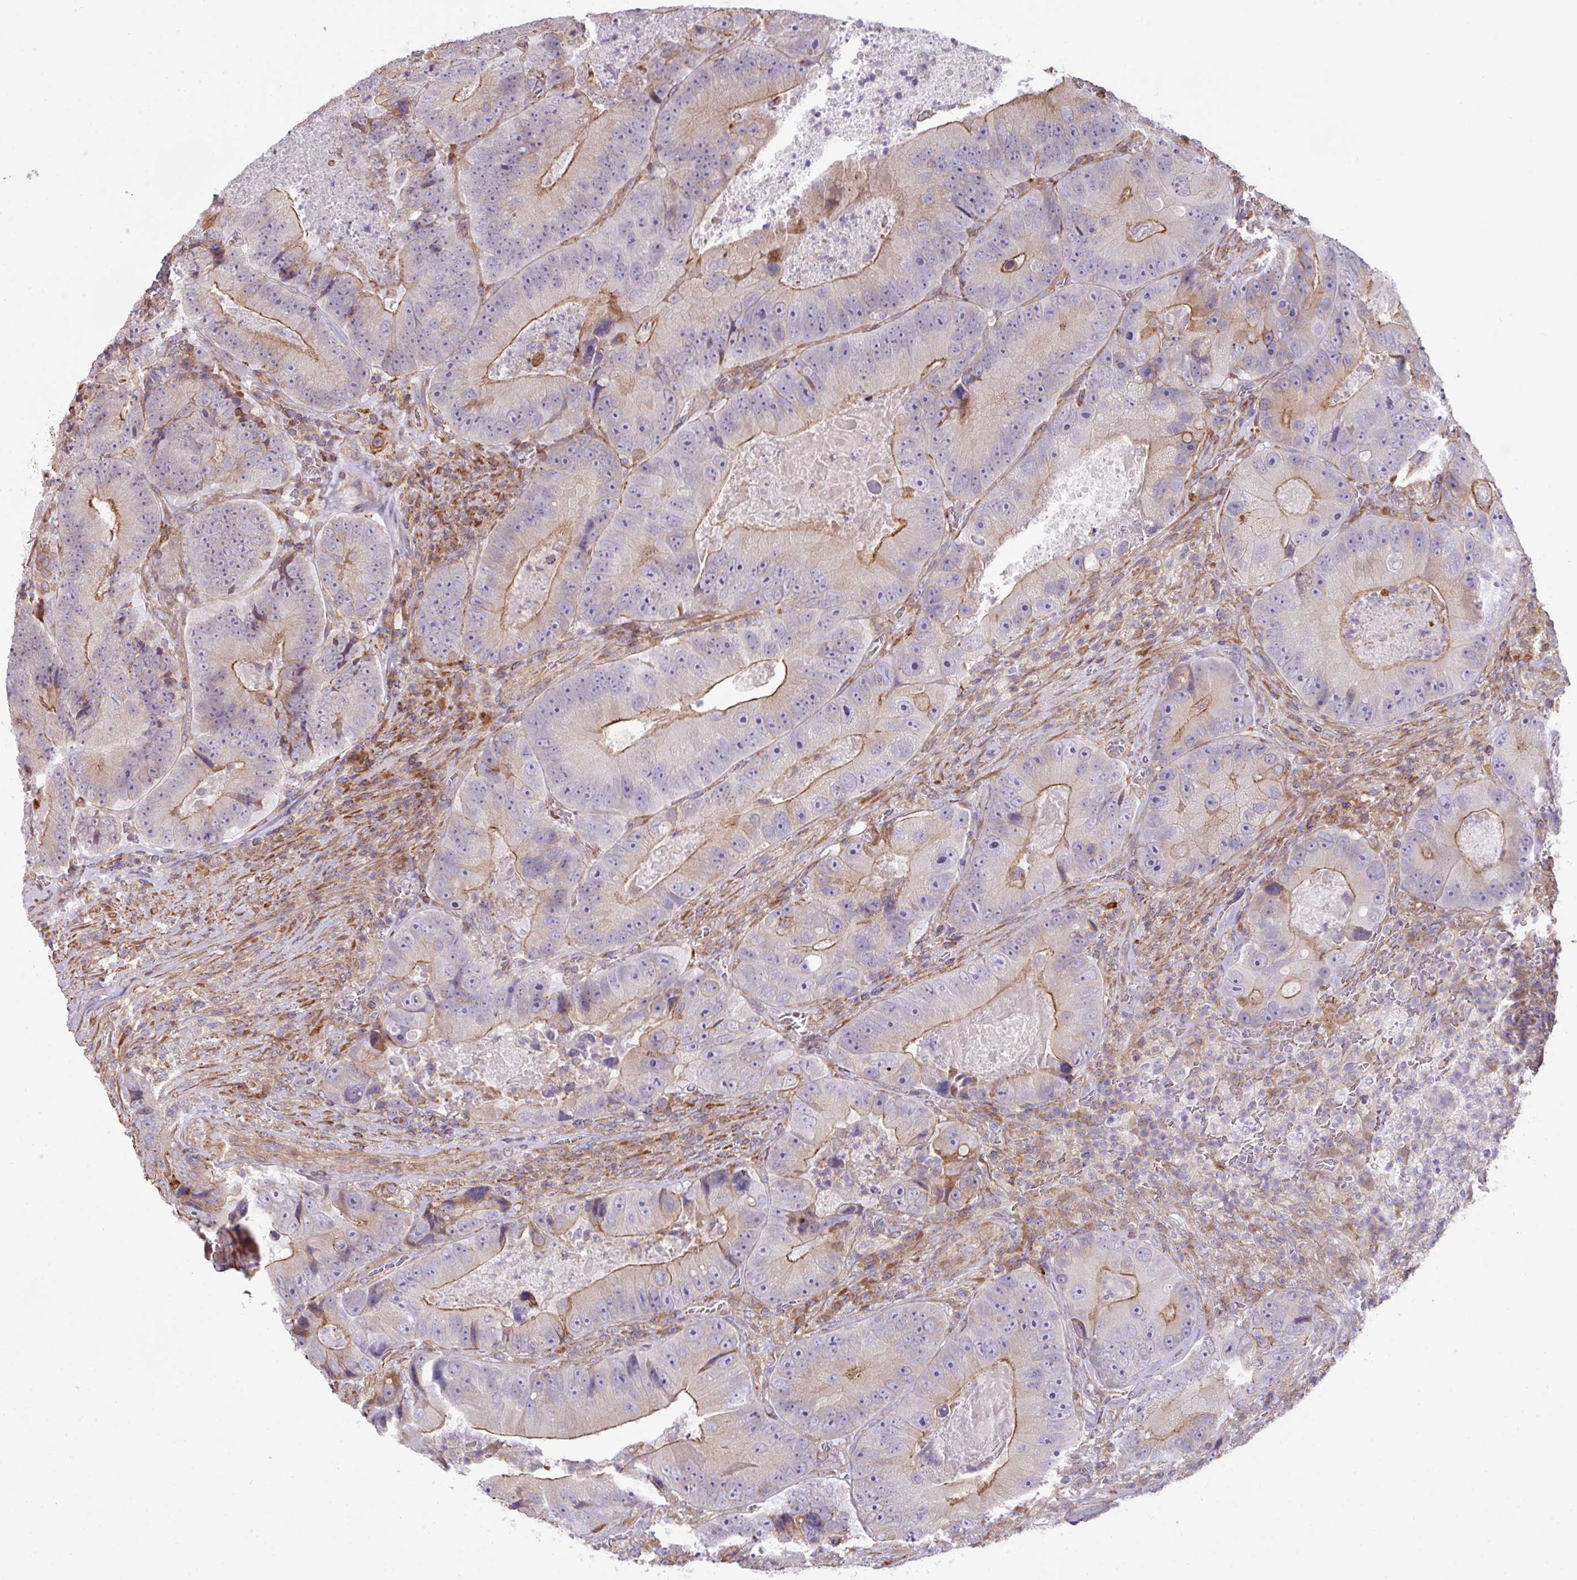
{"staining": {"intensity": "moderate", "quantity": "<25%", "location": "cytoplasmic/membranous"}, "tissue": "colorectal cancer", "cell_type": "Tumor cells", "image_type": "cancer", "snomed": [{"axis": "morphology", "description": "Adenocarcinoma, NOS"}, {"axis": "topography", "description": "Colon"}], "caption": "Immunohistochemical staining of colorectal adenocarcinoma demonstrates low levels of moderate cytoplasmic/membranous staining in approximately <25% of tumor cells. The staining is performed using DAB (3,3'-diaminobenzidine) brown chromogen to label protein expression. The nuclei are counter-stained blue using hematoxylin.", "gene": "LRRC41", "patient": {"sex": "female", "age": 86}}